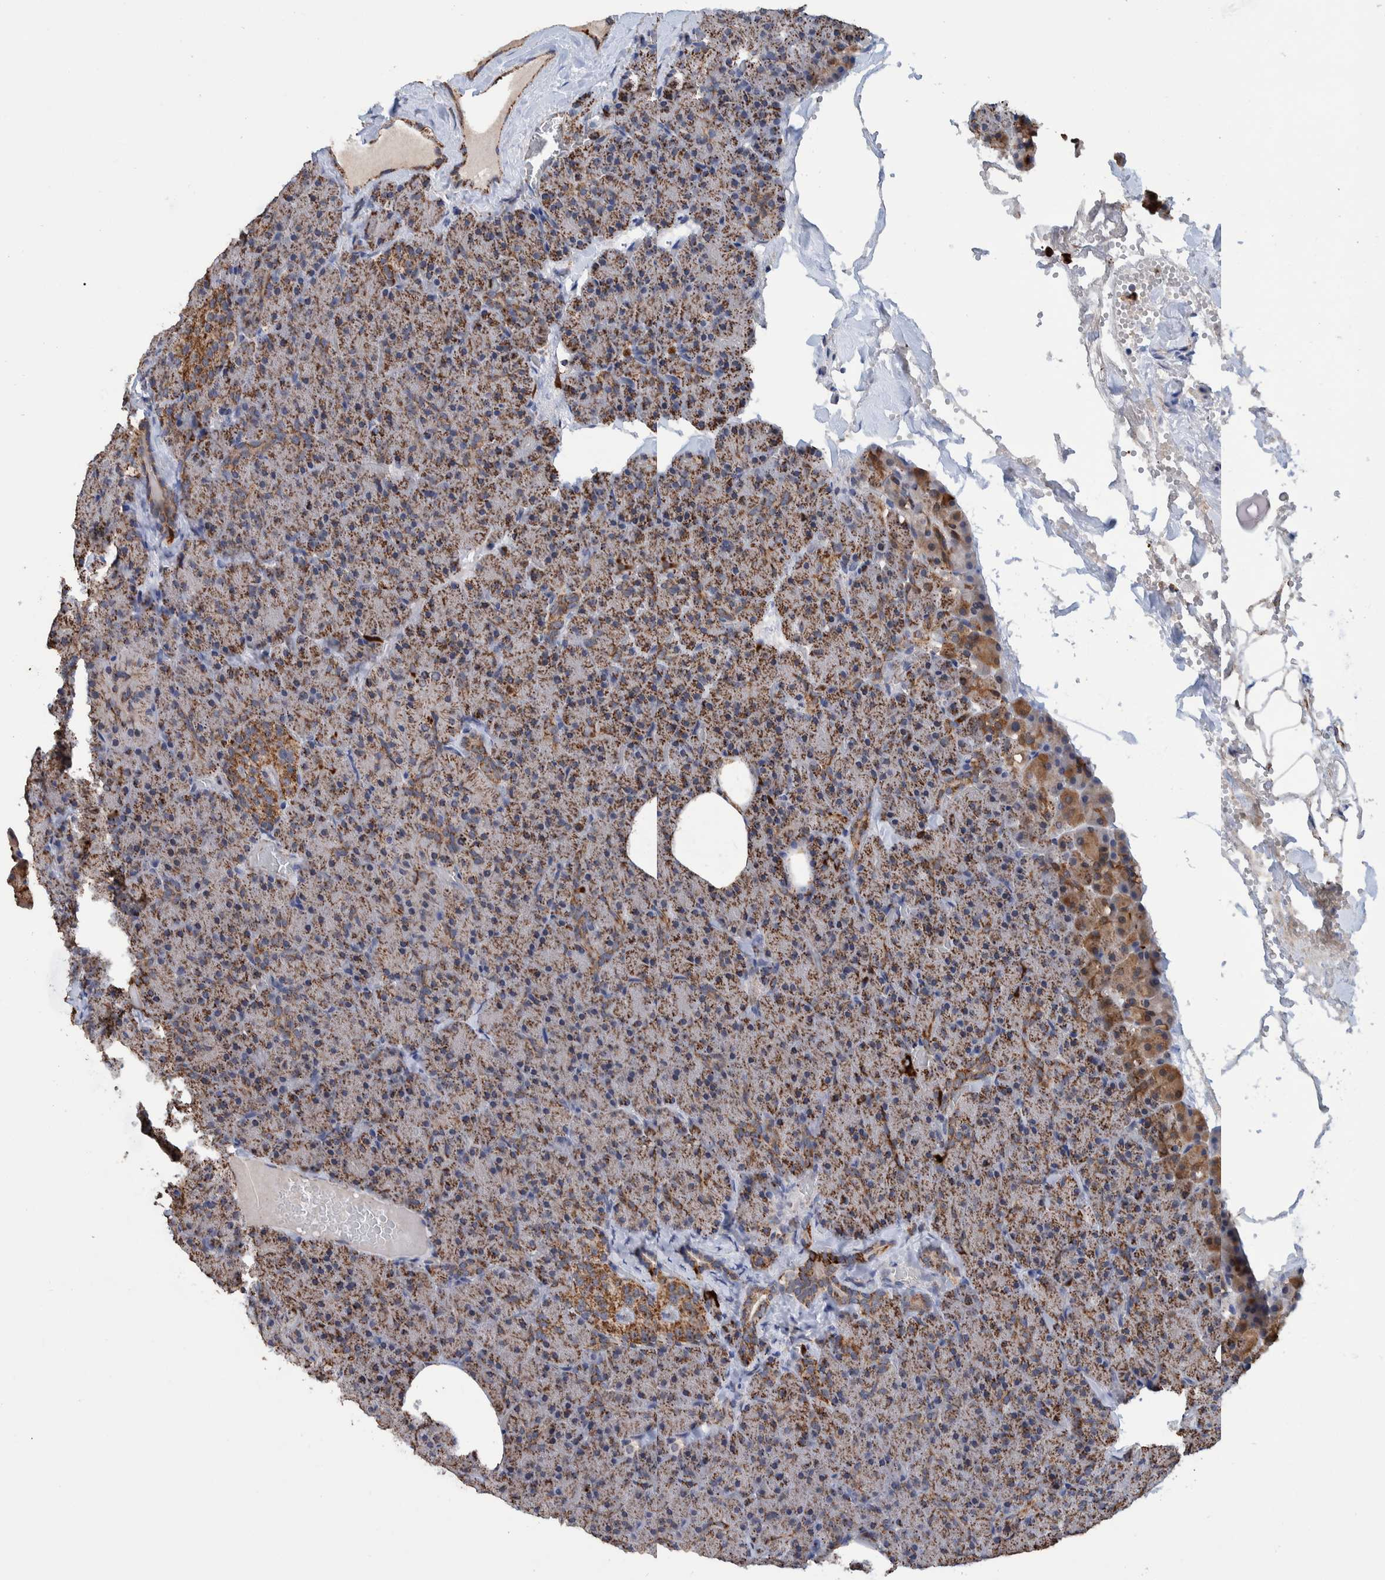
{"staining": {"intensity": "moderate", "quantity": ">75%", "location": "cytoplasmic/membranous"}, "tissue": "pancreas", "cell_type": "Exocrine glandular cells", "image_type": "normal", "snomed": [{"axis": "morphology", "description": "Normal tissue, NOS"}, {"axis": "morphology", "description": "Carcinoid, malignant, NOS"}, {"axis": "topography", "description": "Pancreas"}], "caption": "Pancreas stained for a protein (brown) displays moderate cytoplasmic/membranous positive expression in approximately >75% of exocrine glandular cells.", "gene": "DECR1", "patient": {"sex": "female", "age": 35}}